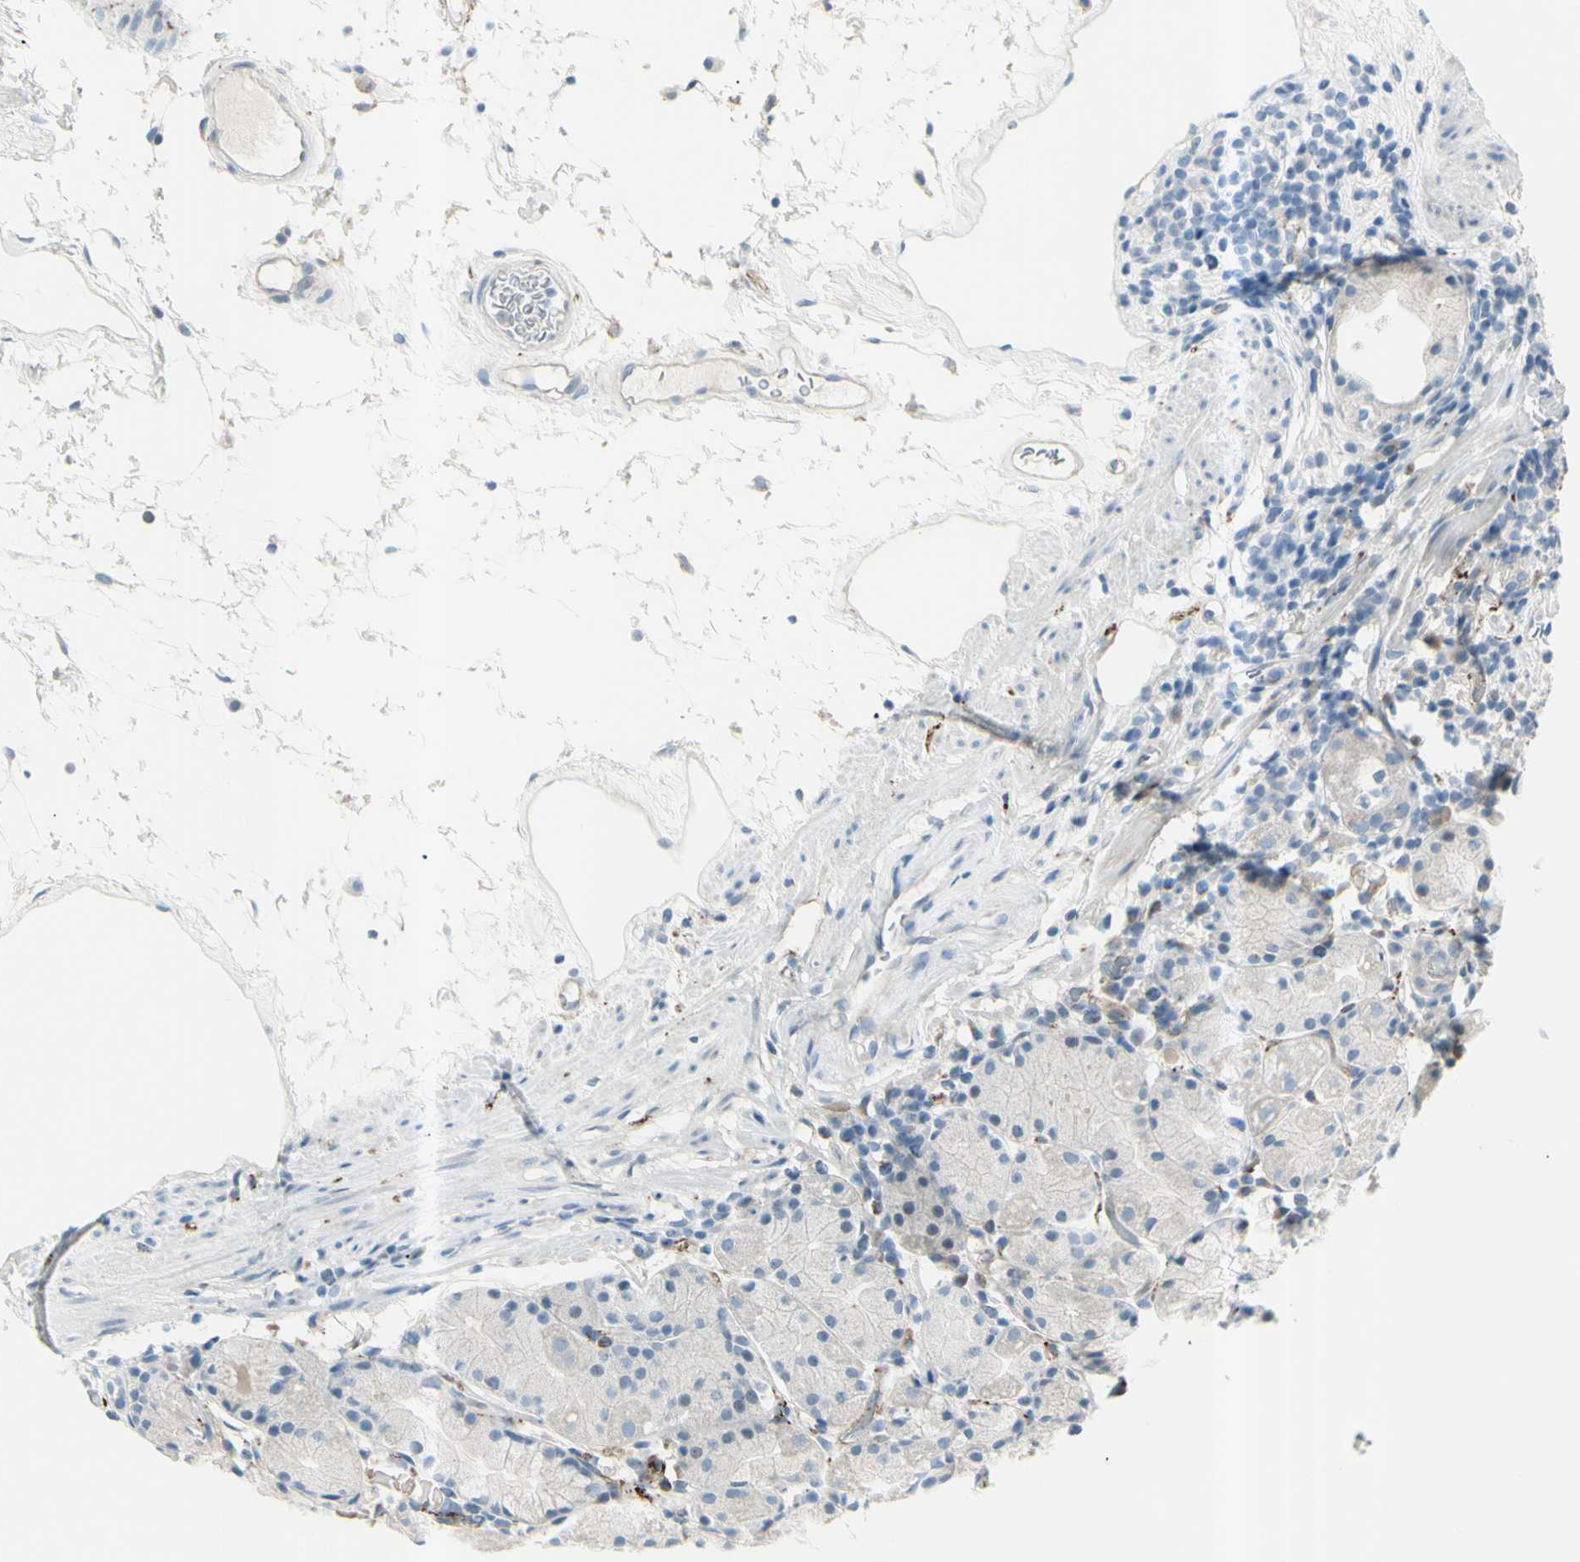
{"staining": {"intensity": "negative", "quantity": "none", "location": "none"}, "tissue": "stomach", "cell_type": "Glandular cells", "image_type": "normal", "snomed": [{"axis": "morphology", "description": "Normal tissue, NOS"}, {"axis": "topography", "description": "Stomach"}, {"axis": "topography", "description": "Stomach, lower"}], "caption": "High magnification brightfield microscopy of benign stomach stained with DAB (3,3'-diaminobenzidine) (brown) and counterstained with hematoxylin (blue): glandular cells show no significant expression. (DAB (3,3'-diaminobenzidine) immunohistochemistry, high magnification).", "gene": "GPR34", "patient": {"sex": "female", "age": 75}}